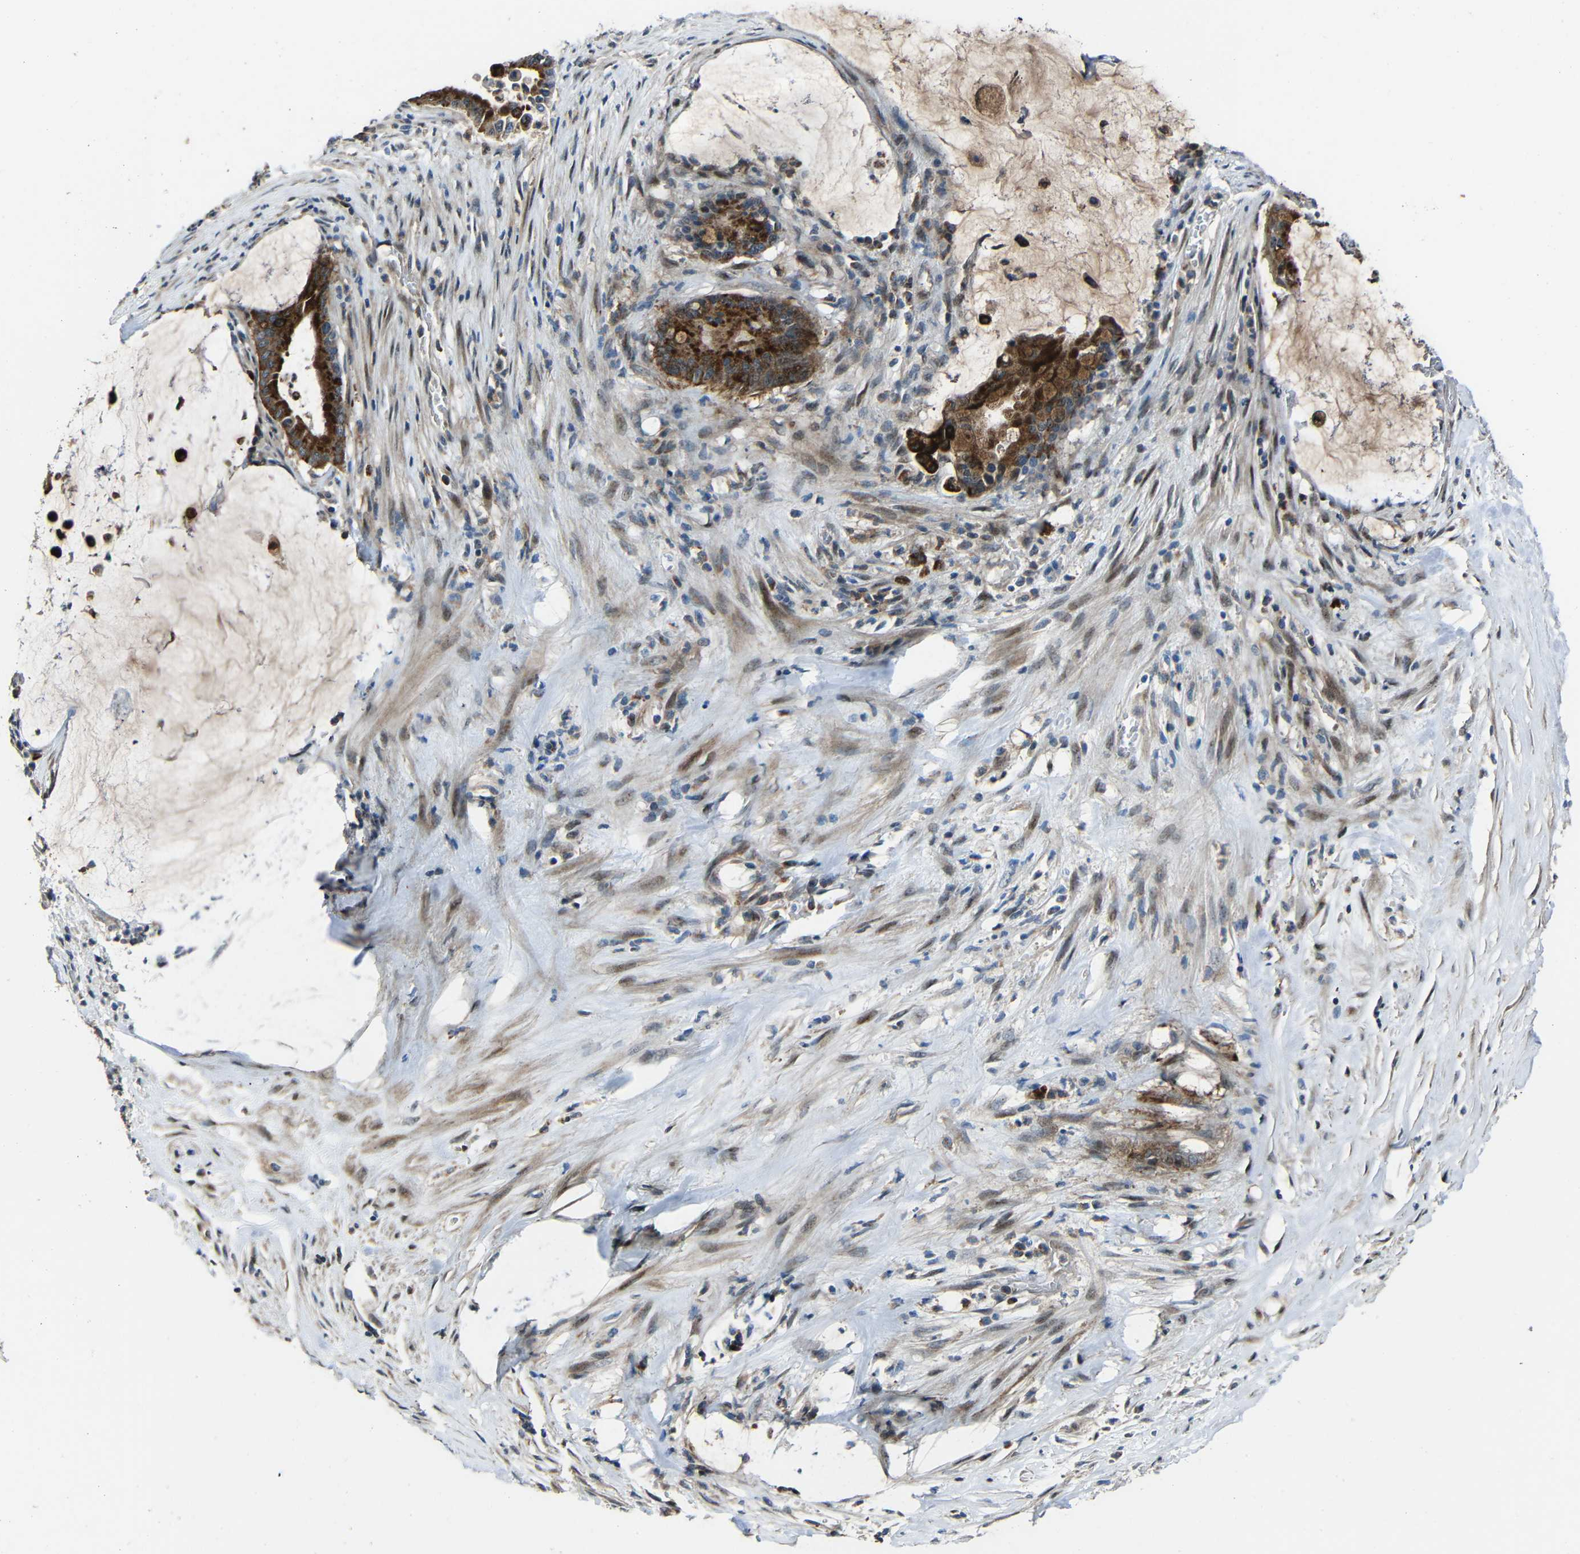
{"staining": {"intensity": "strong", "quantity": ">75%", "location": "cytoplasmic/membranous"}, "tissue": "pancreatic cancer", "cell_type": "Tumor cells", "image_type": "cancer", "snomed": [{"axis": "morphology", "description": "Adenocarcinoma, NOS"}, {"axis": "topography", "description": "Pancreas"}], "caption": "DAB immunohistochemical staining of pancreatic adenocarcinoma shows strong cytoplasmic/membranous protein staining in approximately >75% of tumor cells.", "gene": "DNAJC5", "patient": {"sex": "male", "age": 41}}